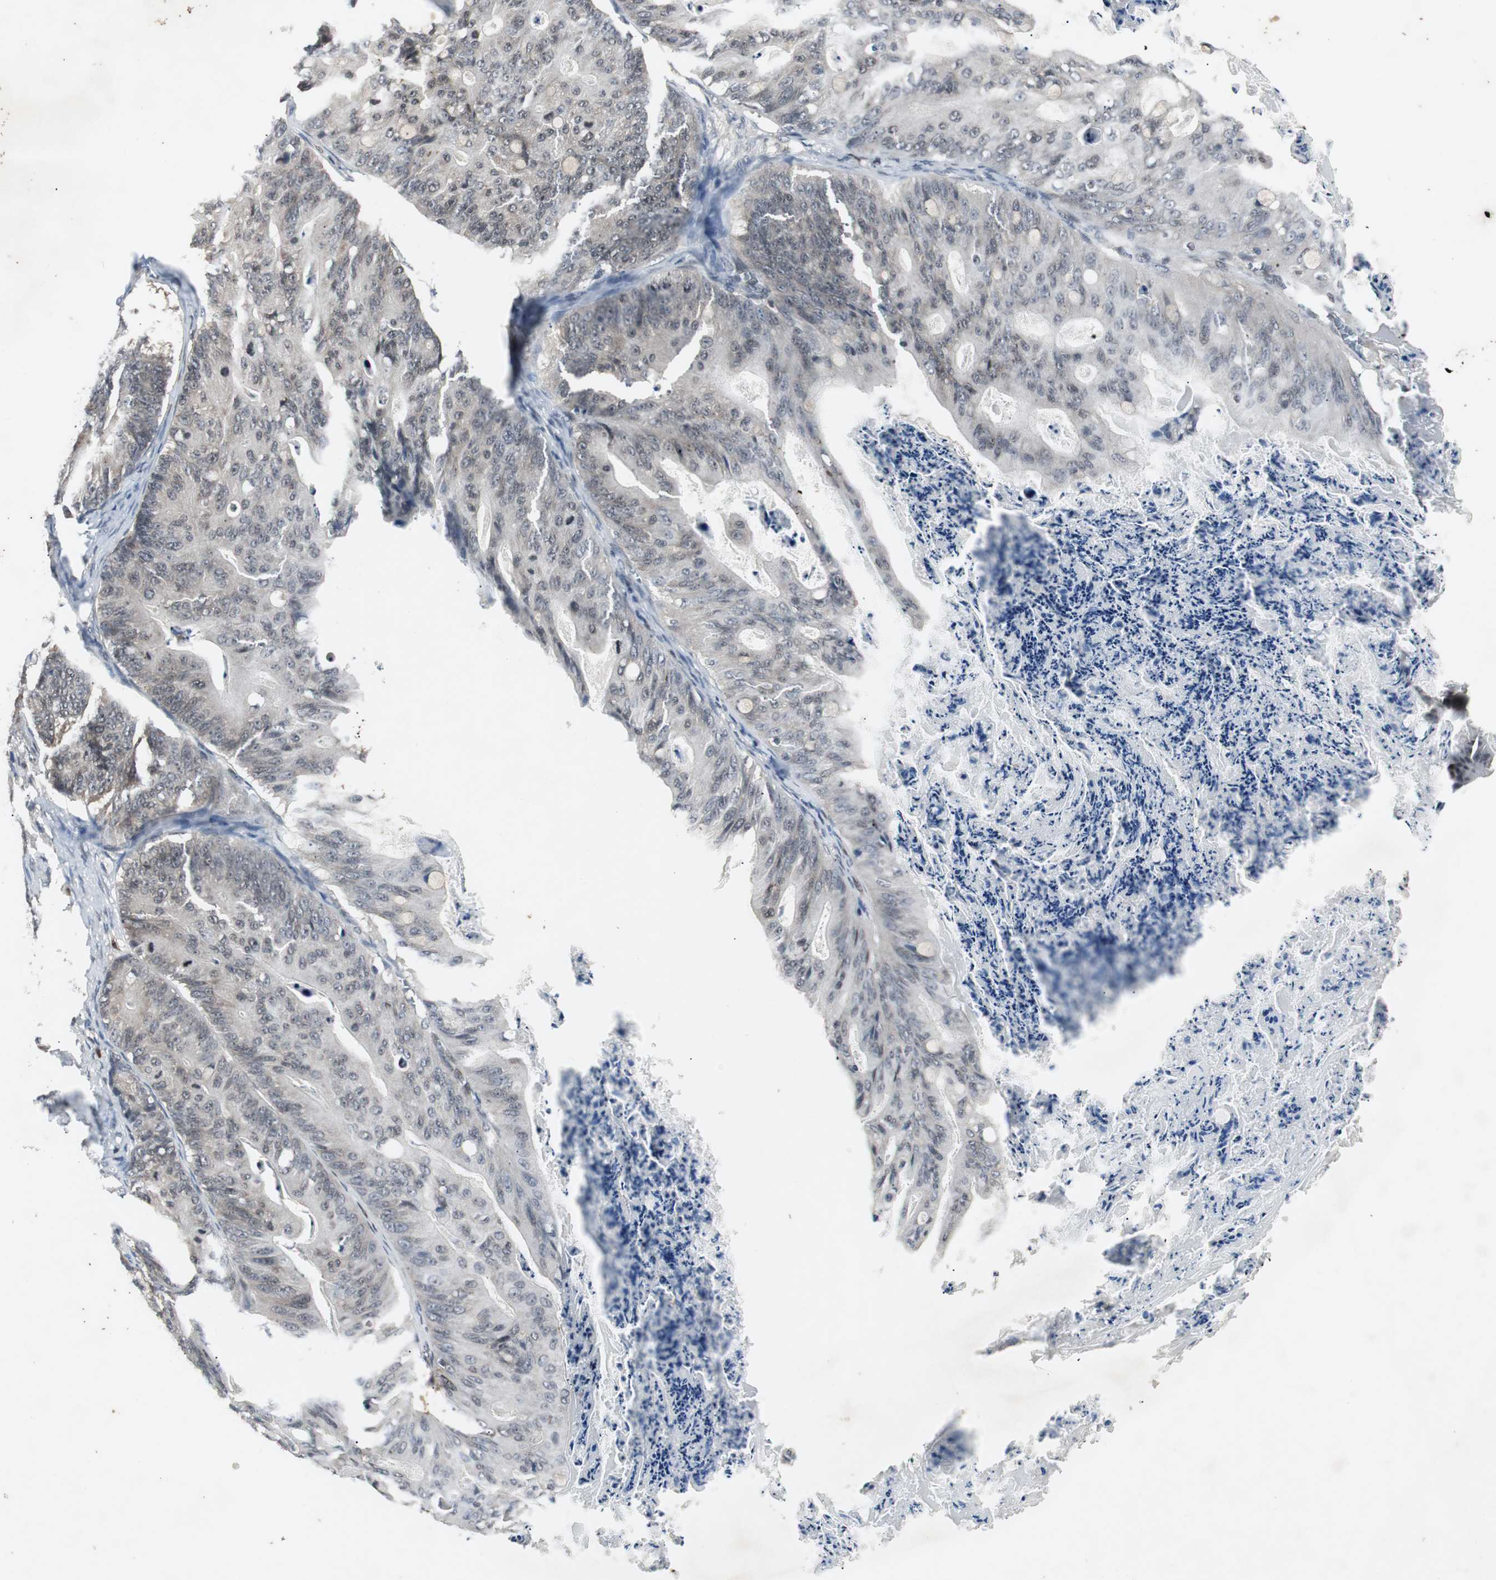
{"staining": {"intensity": "negative", "quantity": "none", "location": "none"}, "tissue": "ovarian cancer", "cell_type": "Tumor cells", "image_type": "cancer", "snomed": [{"axis": "morphology", "description": "Cystadenocarcinoma, mucinous, NOS"}, {"axis": "topography", "description": "Ovary"}], "caption": "High magnification brightfield microscopy of ovarian cancer (mucinous cystadenocarcinoma) stained with DAB (brown) and counterstained with hematoxylin (blue): tumor cells show no significant expression. The staining is performed using DAB (3,3'-diaminobenzidine) brown chromogen with nuclei counter-stained in using hematoxylin.", "gene": "SMAD1", "patient": {"sex": "female", "age": 36}}